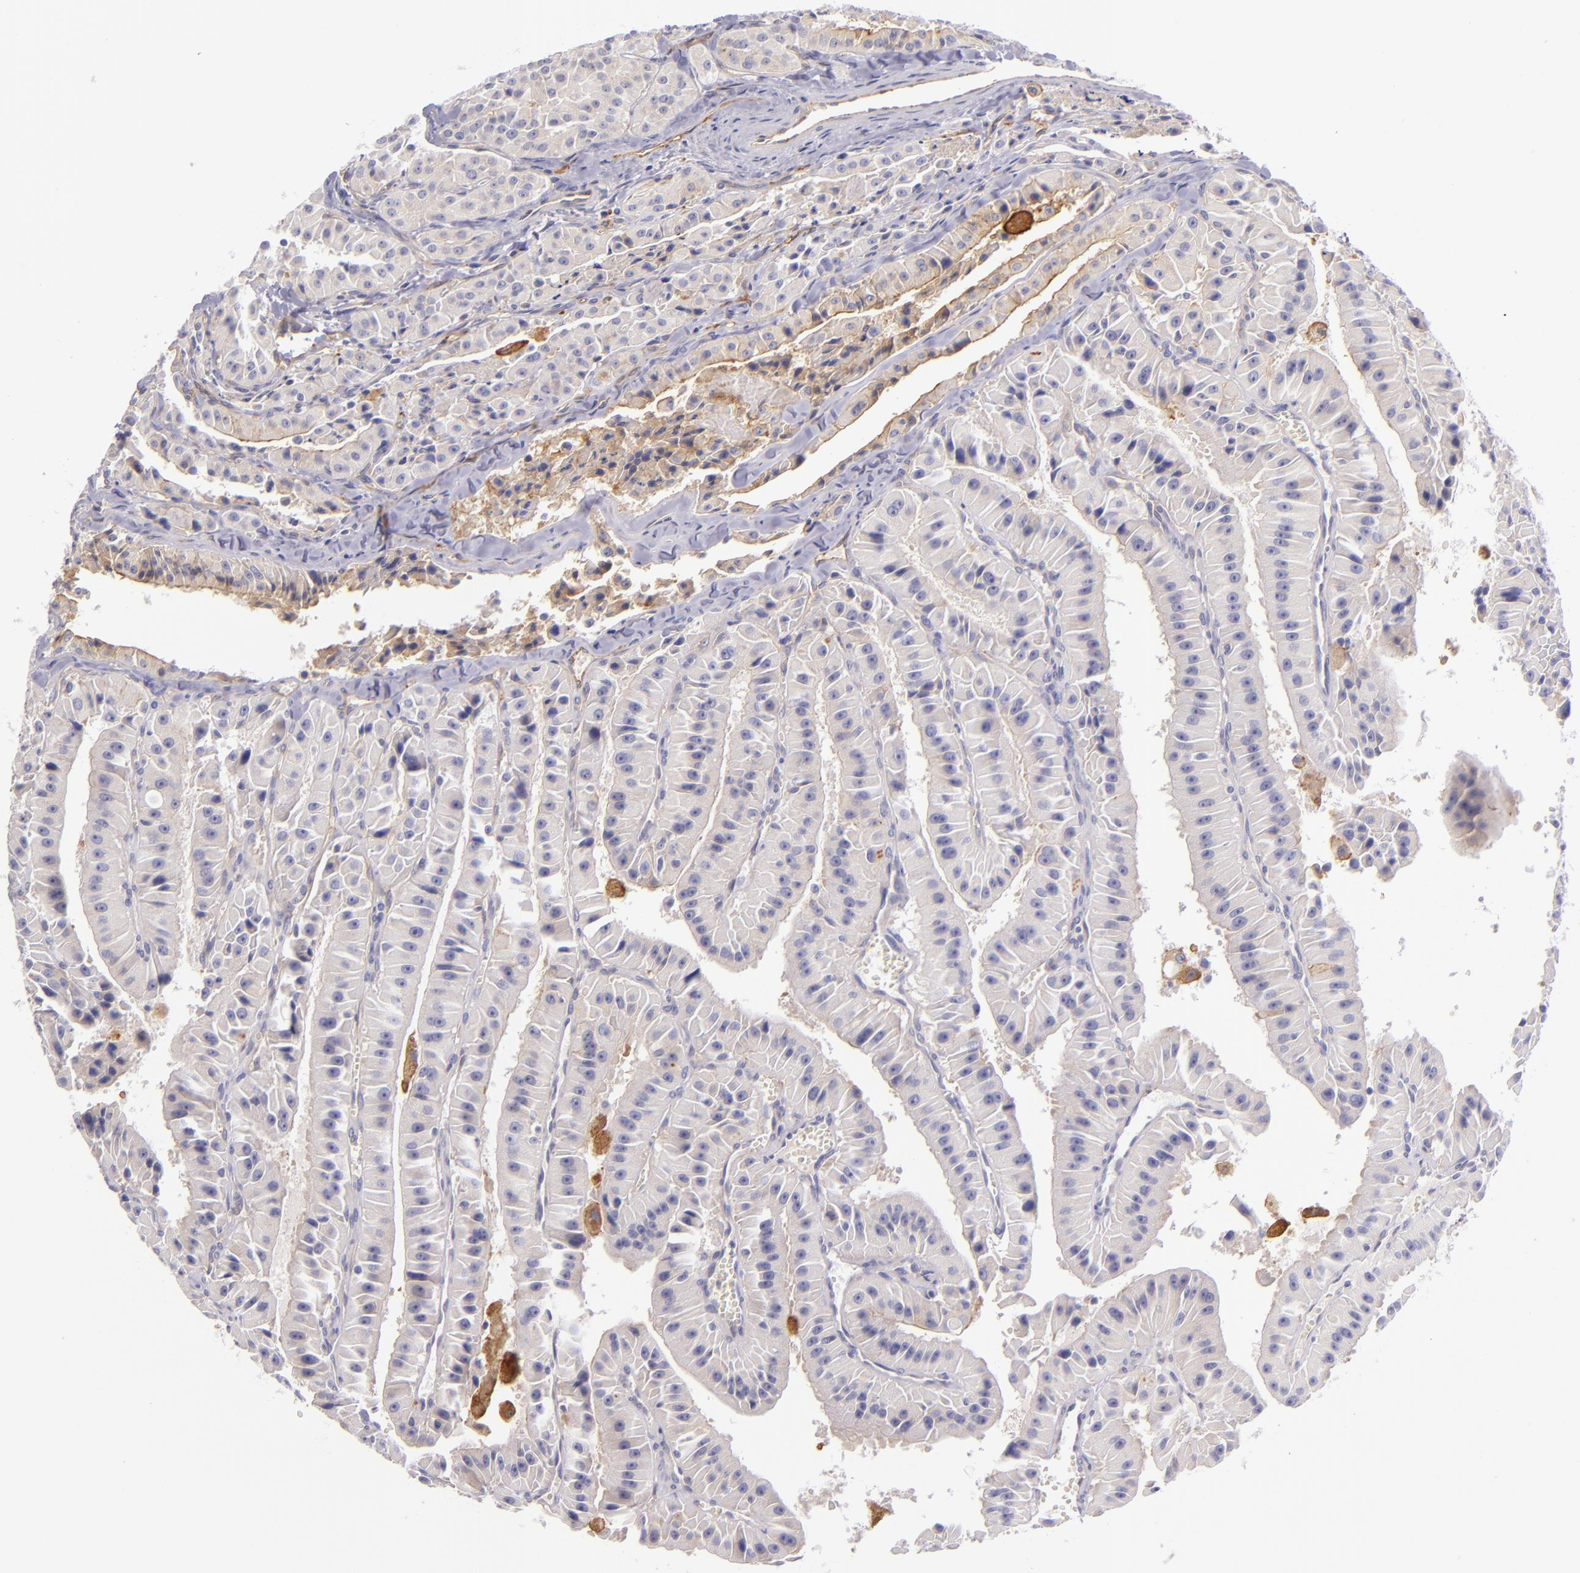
{"staining": {"intensity": "negative", "quantity": "none", "location": "none"}, "tissue": "thyroid cancer", "cell_type": "Tumor cells", "image_type": "cancer", "snomed": [{"axis": "morphology", "description": "Carcinoma, NOS"}, {"axis": "topography", "description": "Thyroid gland"}], "caption": "IHC histopathology image of neoplastic tissue: human thyroid cancer stained with DAB displays no significant protein positivity in tumor cells.", "gene": "CTSF", "patient": {"sex": "male", "age": 76}}